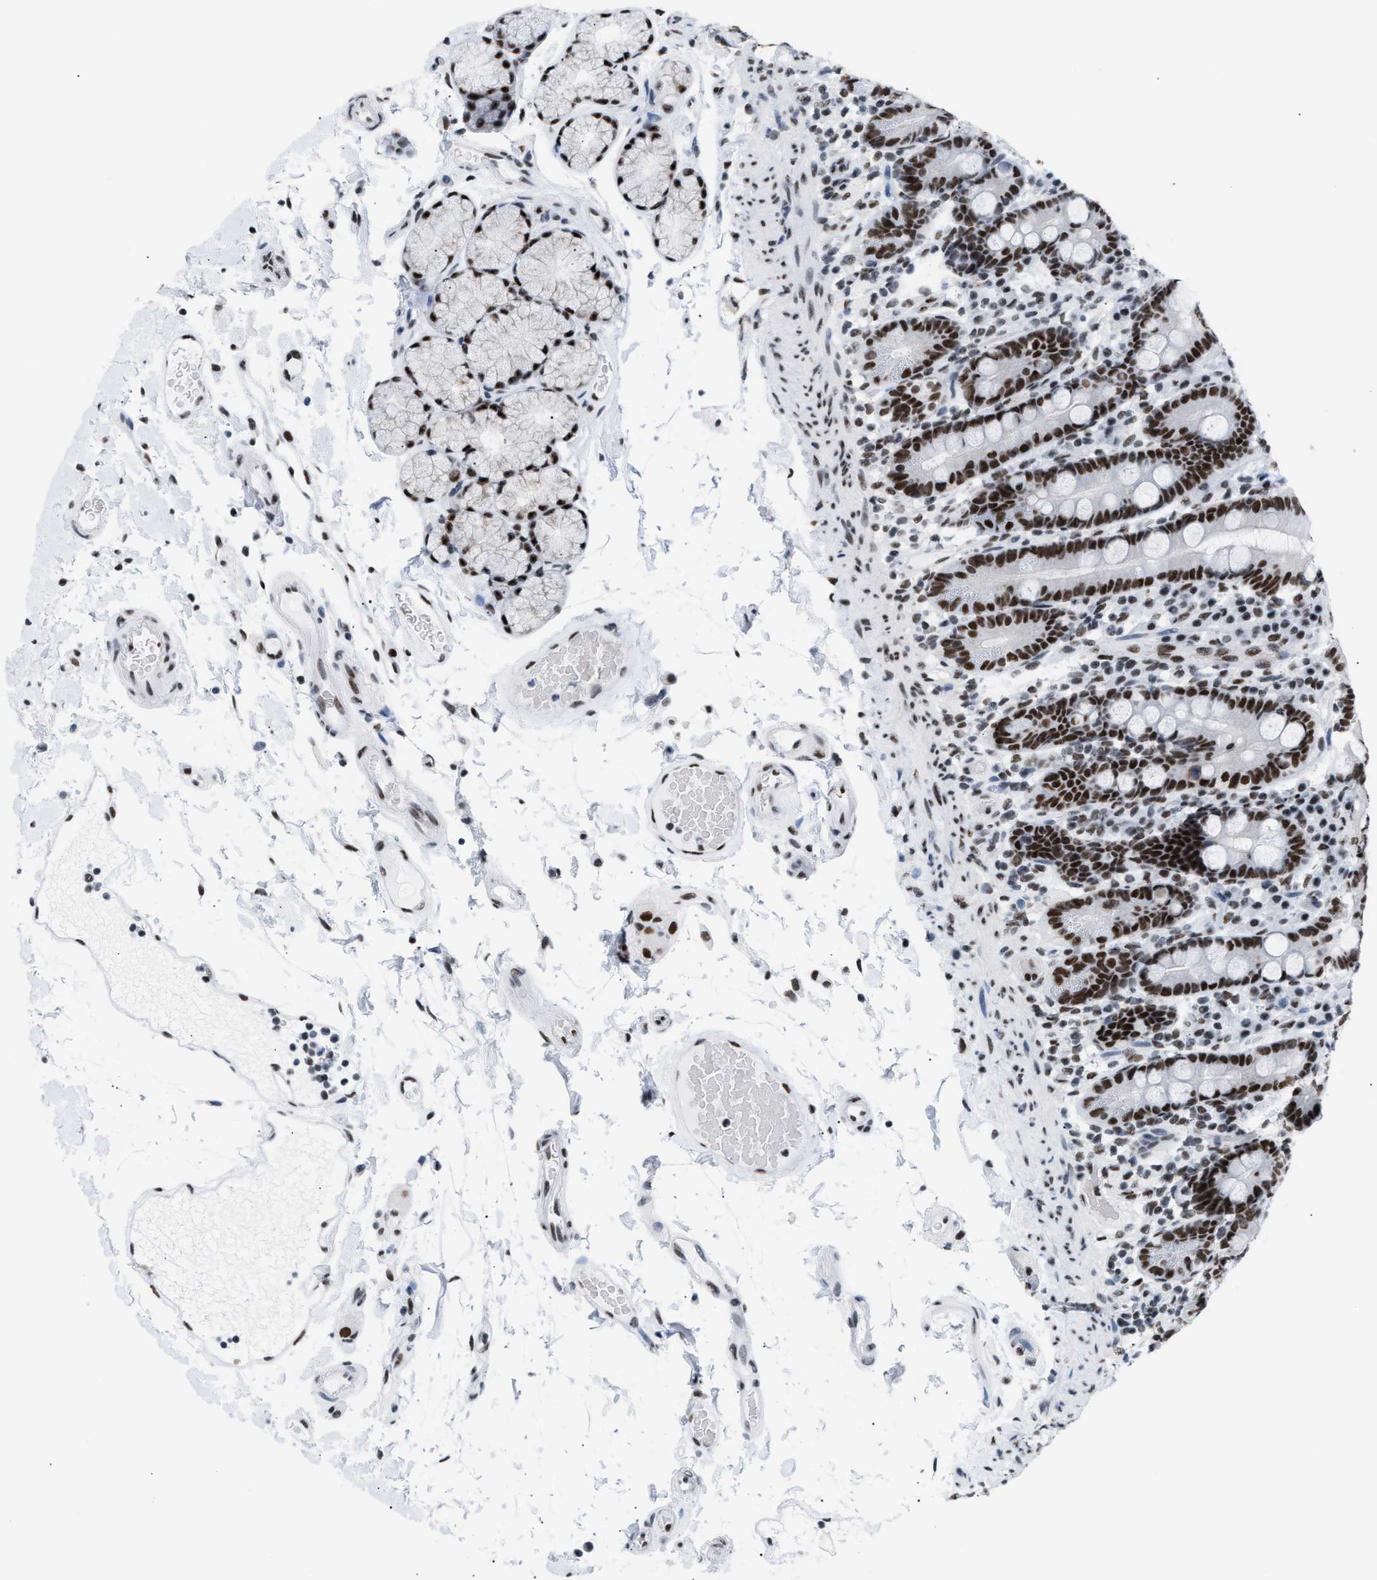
{"staining": {"intensity": "strong", "quantity": ">75%", "location": "nuclear"}, "tissue": "duodenum", "cell_type": "Glandular cells", "image_type": "normal", "snomed": [{"axis": "morphology", "description": "Normal tissue, NOS"}, {"axis": "topography", "description": "Small intestine, NOS"}], "caption": "DAB (3,3'-diaminobenzidine) immunohistochemical staining of benign duodenum exhibits strong nuclear protein staining in approximately >75% of glandular cells. The staining is performed using DAB (3,3'-diaminobenzidine) brown chromogen to label protein expression. The nuclei are counter-stained blue using hematoxylin.", "gene": "CCAR2", "patient": {"sex": "female", "age": 71}}